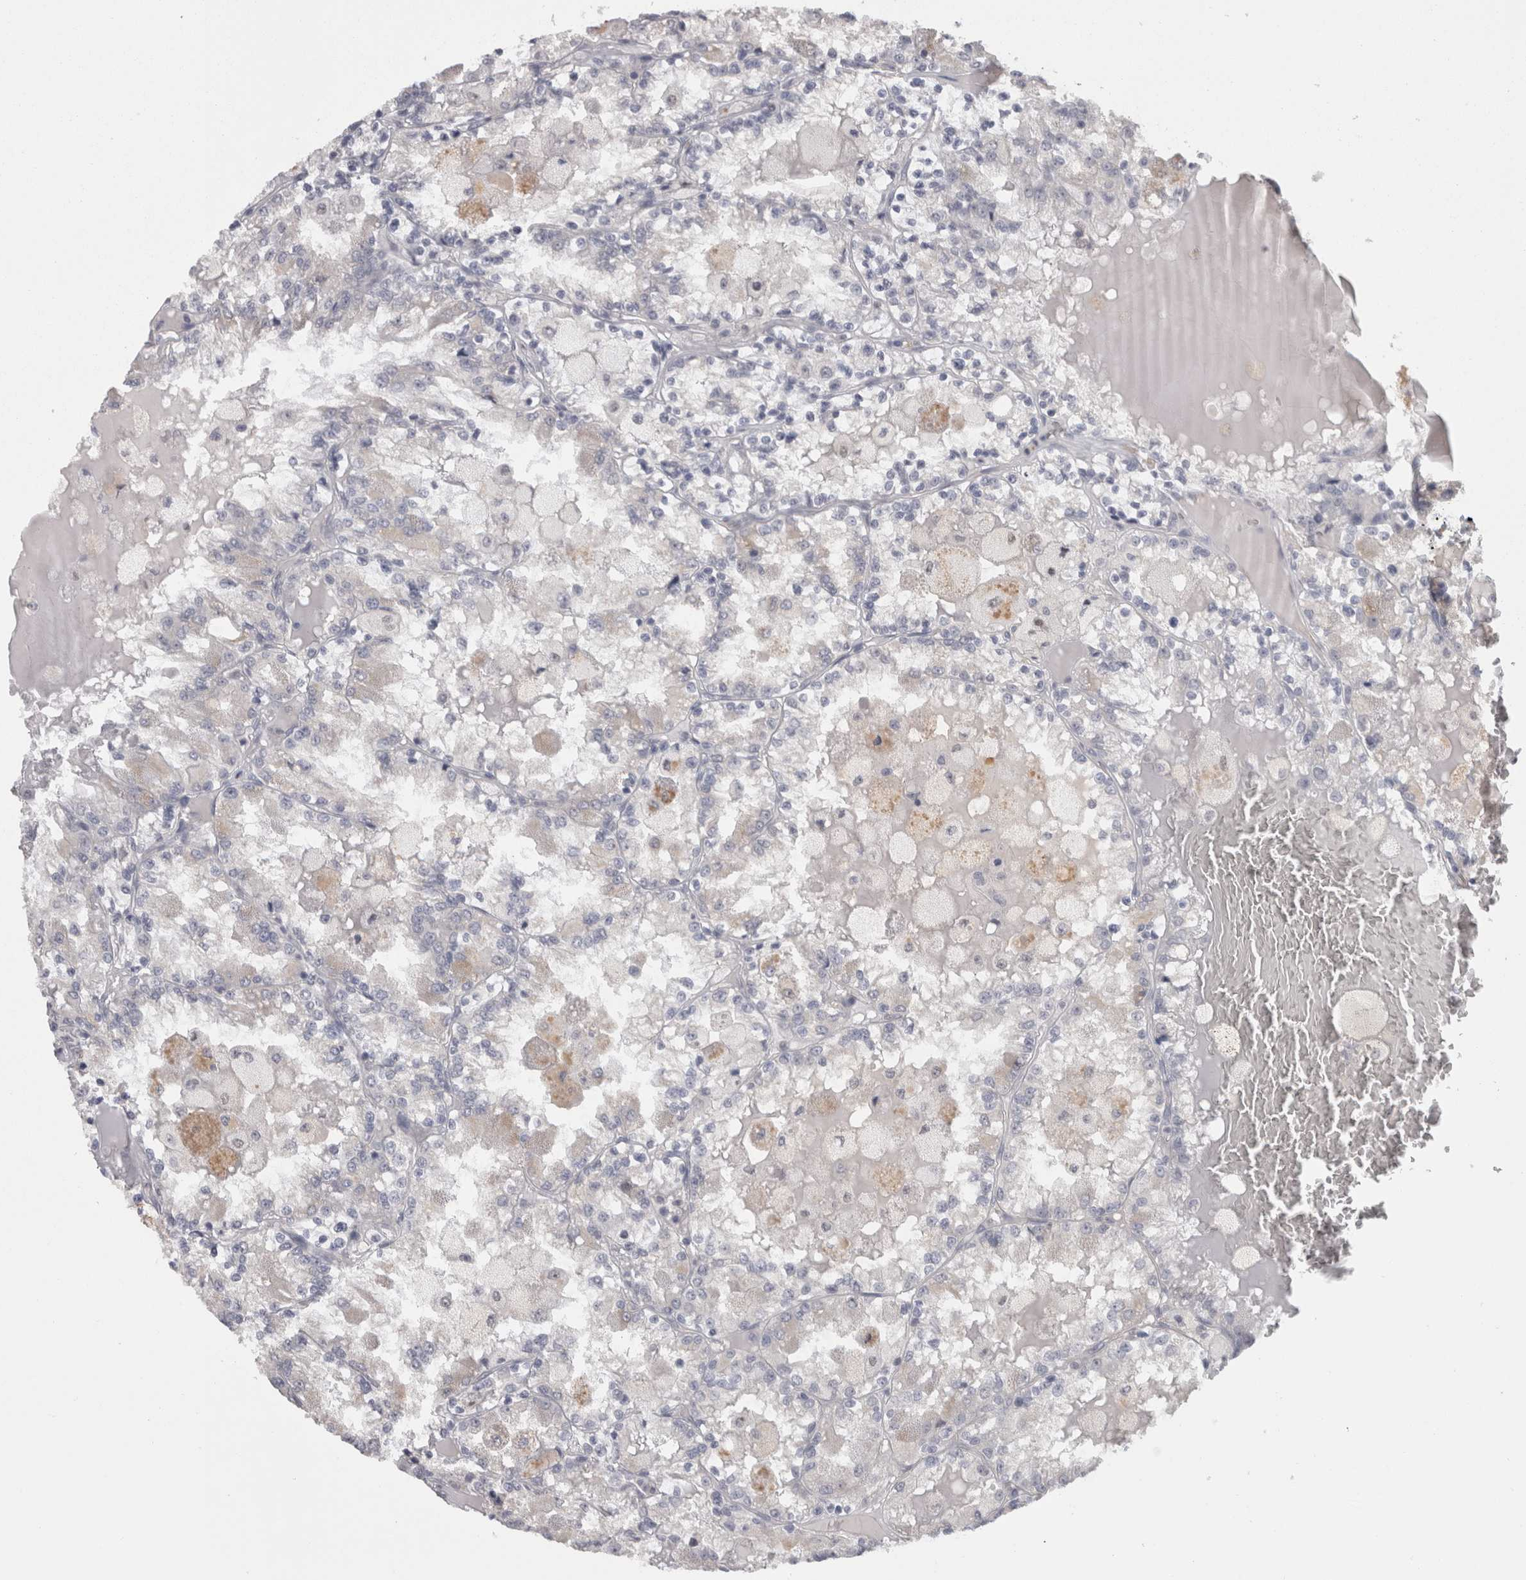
{"staining": {"intensity": "negative", "quantity": "none", "location": "none"}, "tissue": "renal cancer", "cell_type": "Tumor cells", "image_type": "cancer", "snomed": [{"axis": "morphology", "description": "Adenocarcinoma, NOS"}, {"axis": "topography", "description": "Kidney"}], "caption": "Immunohistochemistry photomicrograph of human renal cancer (adenocarcinoma) stained for a protein (brown), which shows no positivity in tumor cells.", "gene": "RMDN1", "patient": {"sex": "female", "age": 56}}